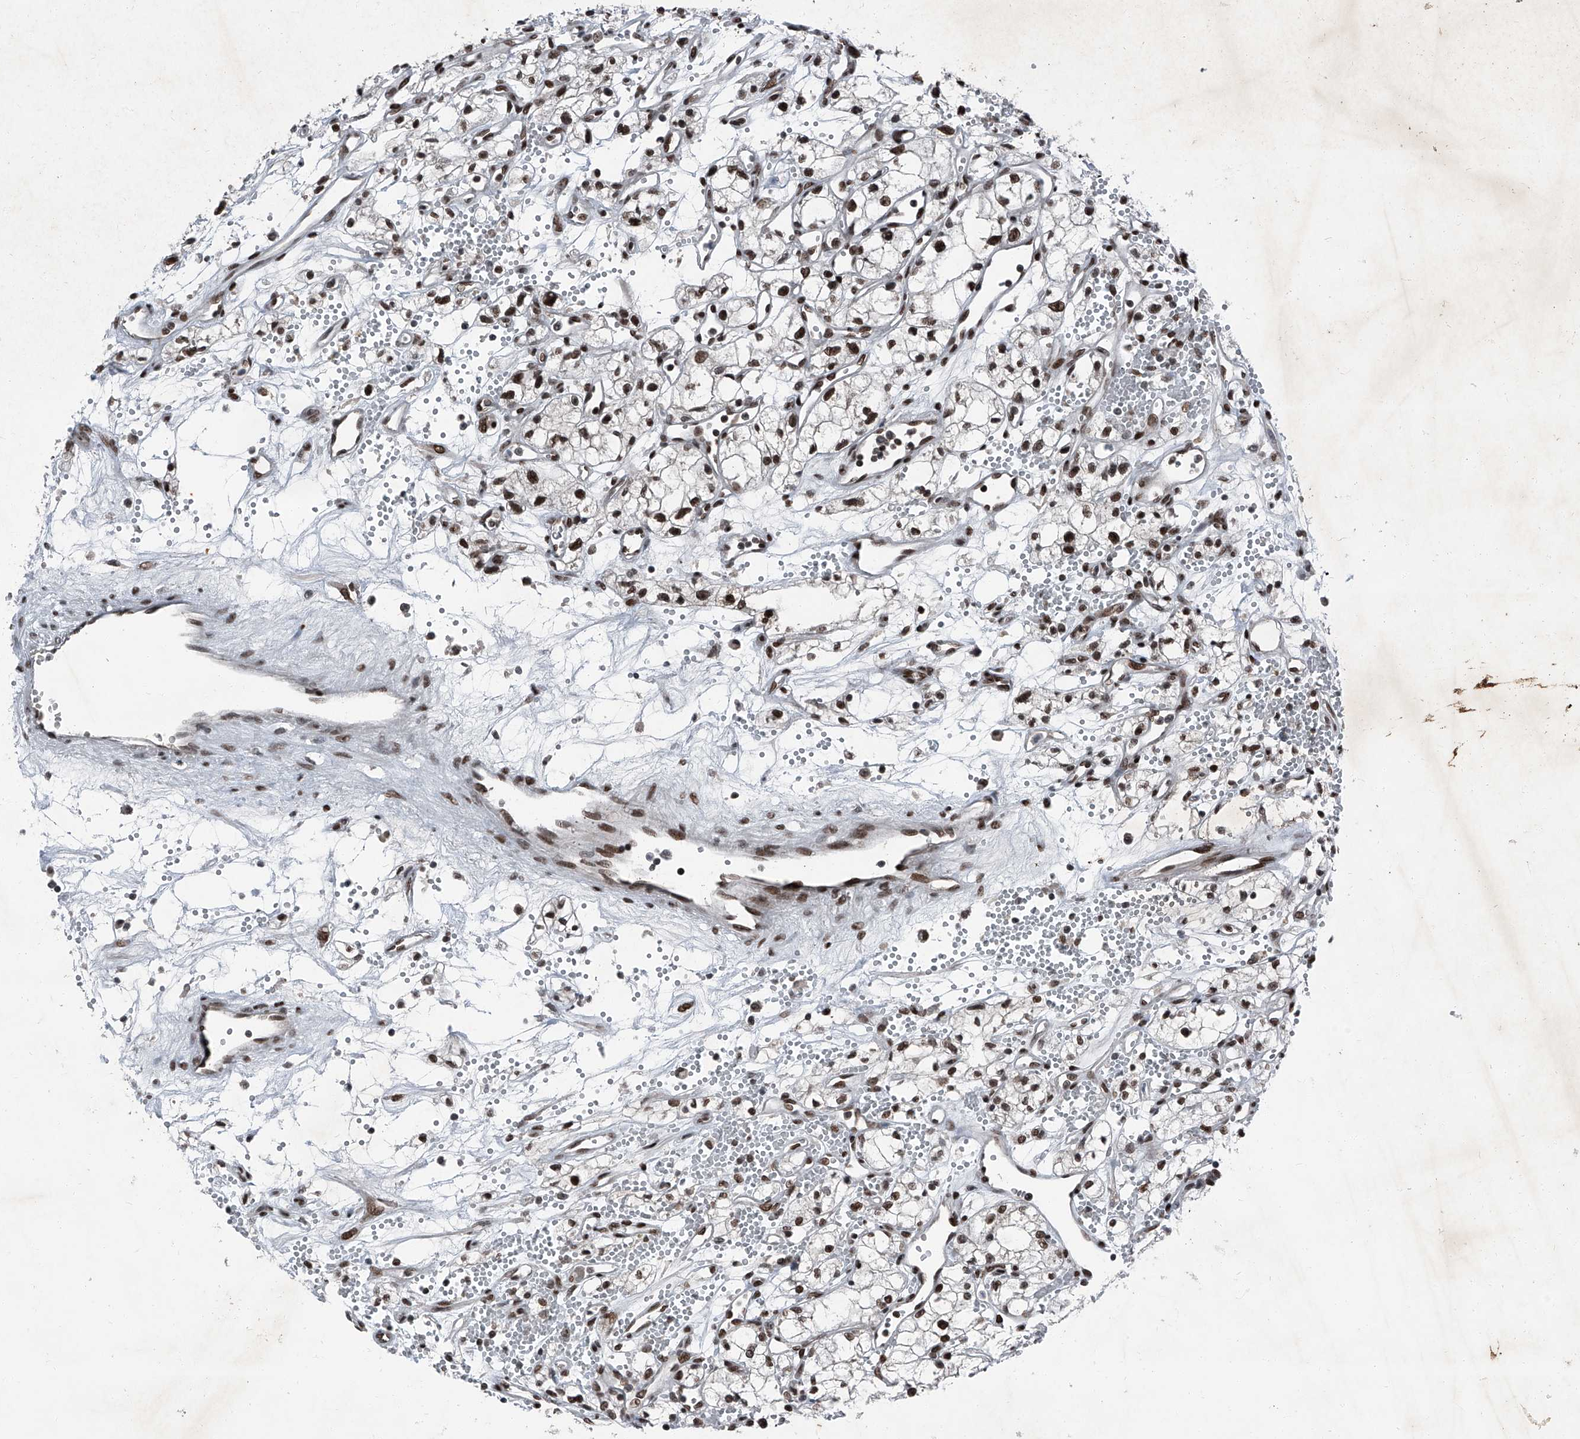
{"staining": {"intensity": "moderate", "quantity": ">75%", "location": "nuclear"}, "tissue": "renal cancer", "cell_type": "Tumor cells", "image_type": "cancer", "snomed": [{"axis": "morphology", "description": "Adenocarcinoma, NOS"}, {"axis": "topography", "description": "Kidney"}], "caption": "DAB immunohistochemical staining of human renal cancer displays moderate nuclear protein staining in about >75% of tumor cells. (Stains: DAB in brown, nuclei in blue, Microscopy: brightfield microscopy at high magnification).", "gene": "BMI1", "patient": {"sex": "male", "age": 59}}